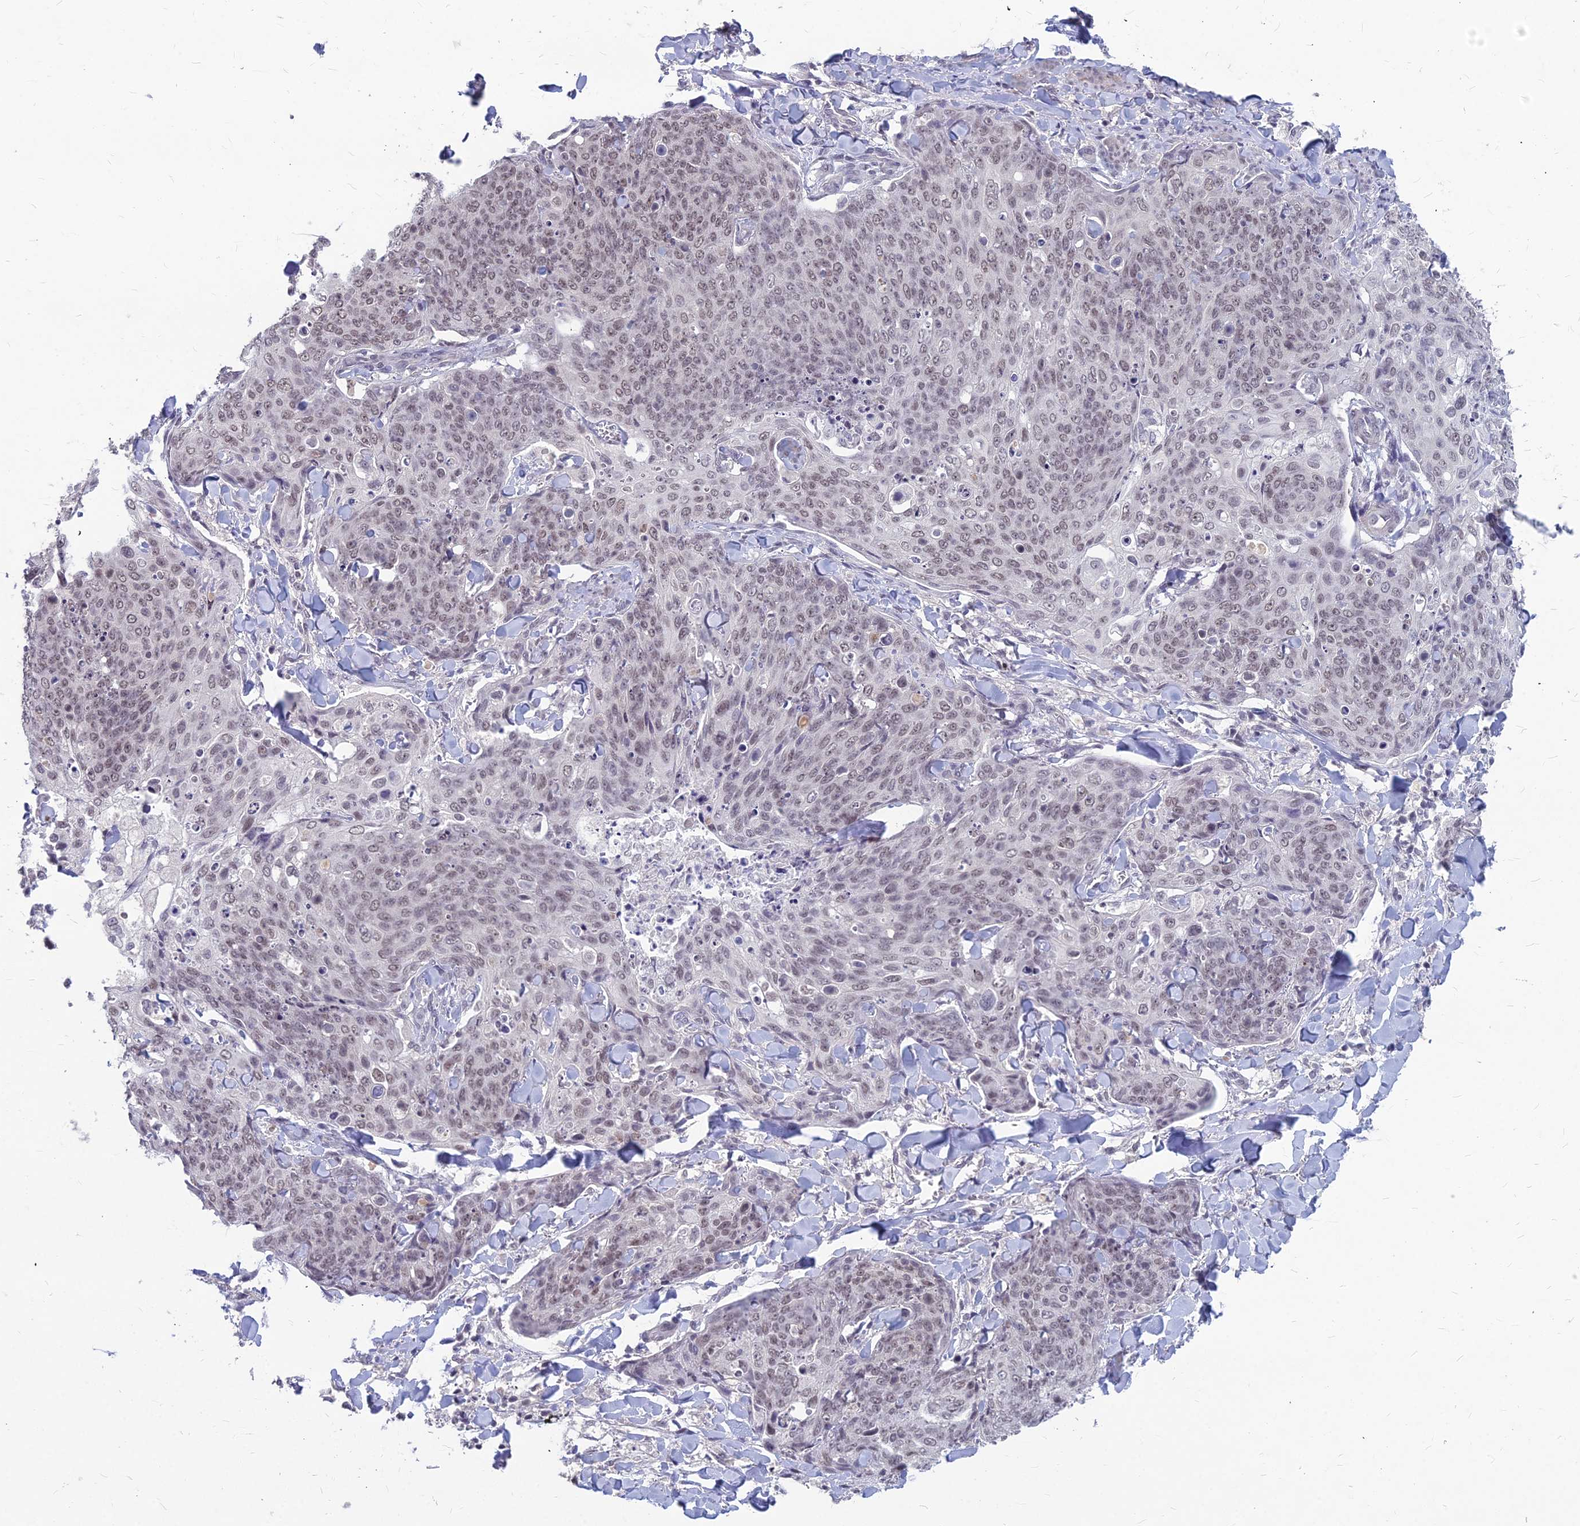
{"staining": {"intensity": "weak", "quantity": ">75%", "location": "nuclear"}, "tissue": "skin cancer", "cell_type": "Tumor cells", "image_type": "cancer", "snomed": [{"axis": "morphology", "description": "Squamous cell carcinoma, NOS"}, {"axis": "topography", "description": "Skin"}, {"axis": "topography", "description": "Vulva"}], "caption": "Immunohistochemical staining of skin squamous cell carcinoma reveals low levels of weak nuclear positivity in about >75% of tumor cells. (Stains: DAB in brown, nuclei in blue, Microscopy: brightfield microscopy at high magnification).", "gene": "KAT7", "patient": {"sex": "female", "age": 85}}